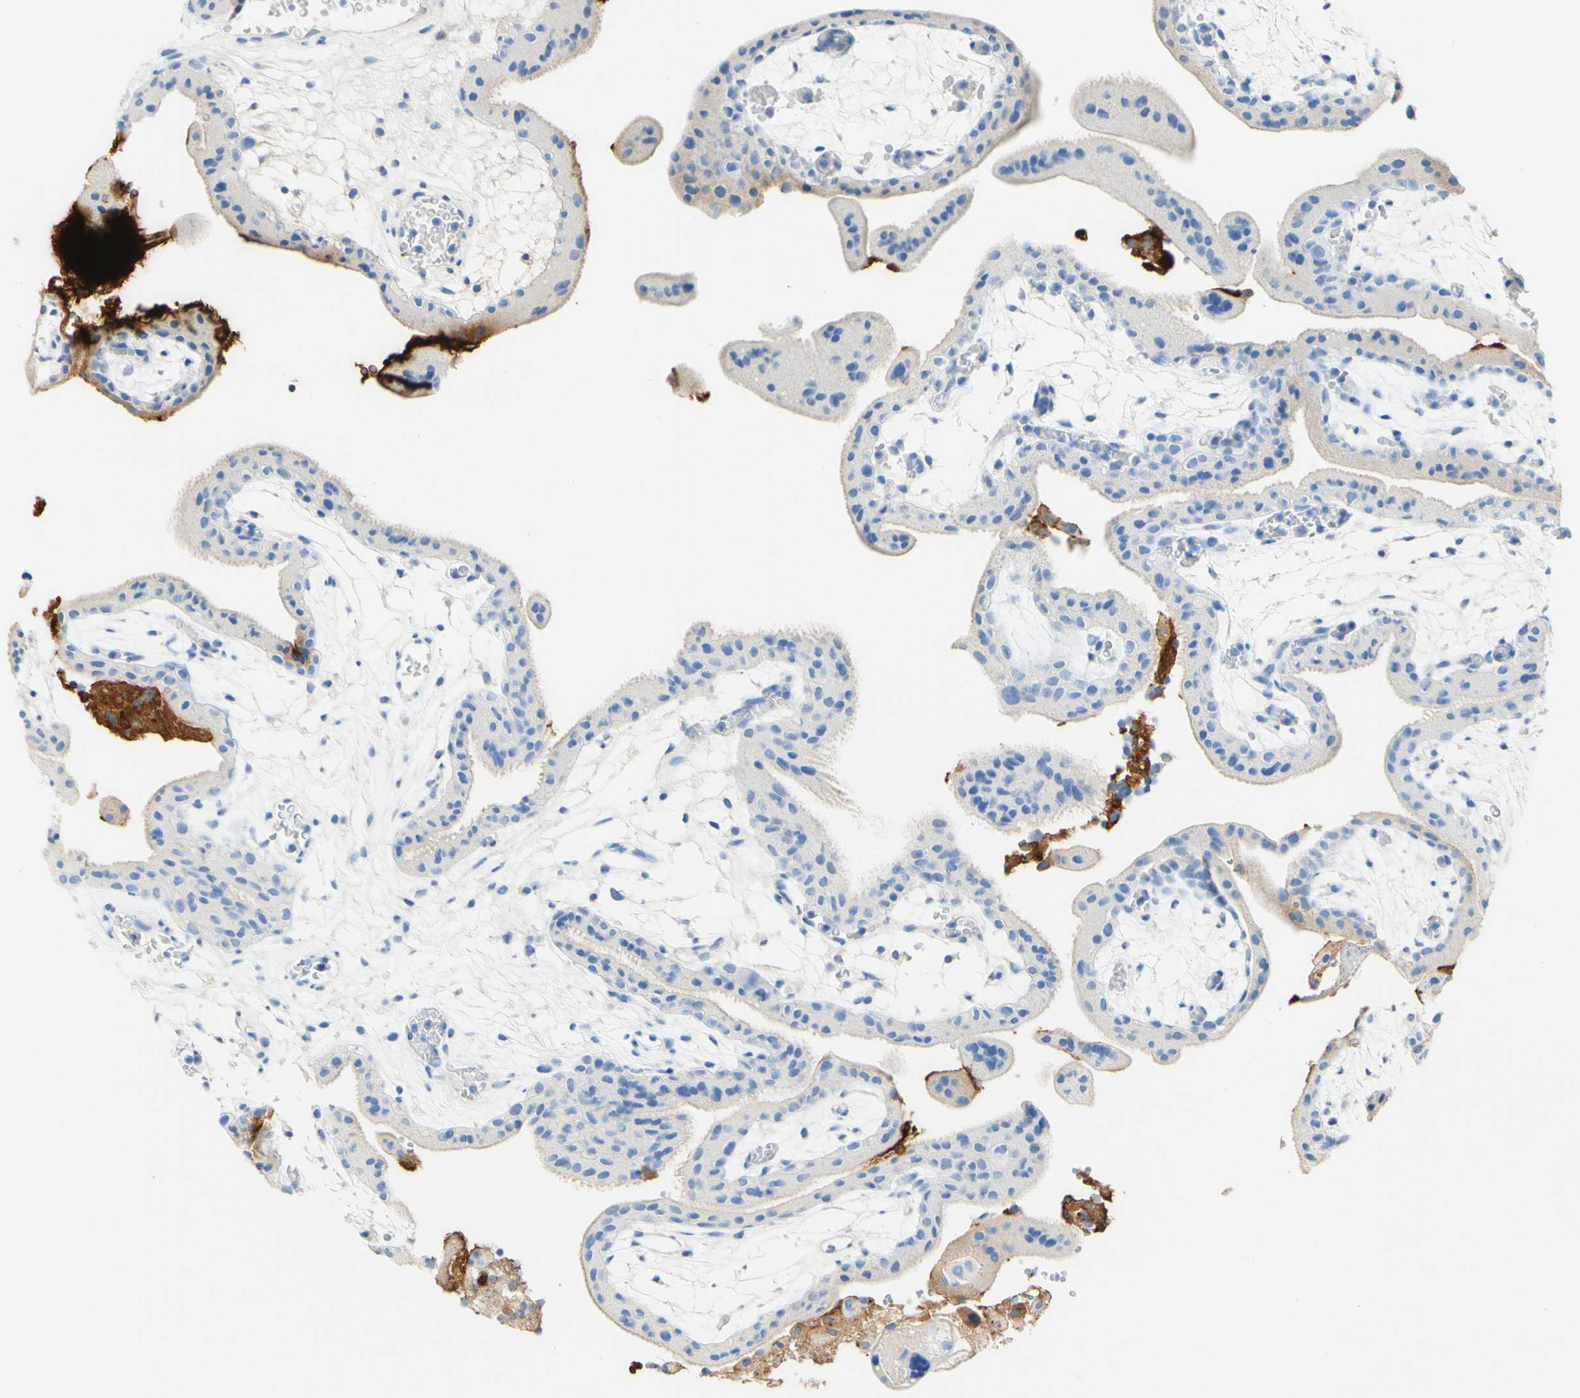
{"staining": {"intensity": "negative", "quantity": "none", "location": "none"}, "tissue": "placenta", "cell_type": "Decidual cells", "image_type": "normal", "snomed": [{"axis": "morphology", "description": "Normal tissue, NOS"}, {"axis": "topography", "description": "Placenta"}], "caption": "Immunohistochemistry (IHC) of normal human placenta exhibits no staining in decidual cells.", "gene": "PIGR", "patient": {"sex": "female", "age": 18}}